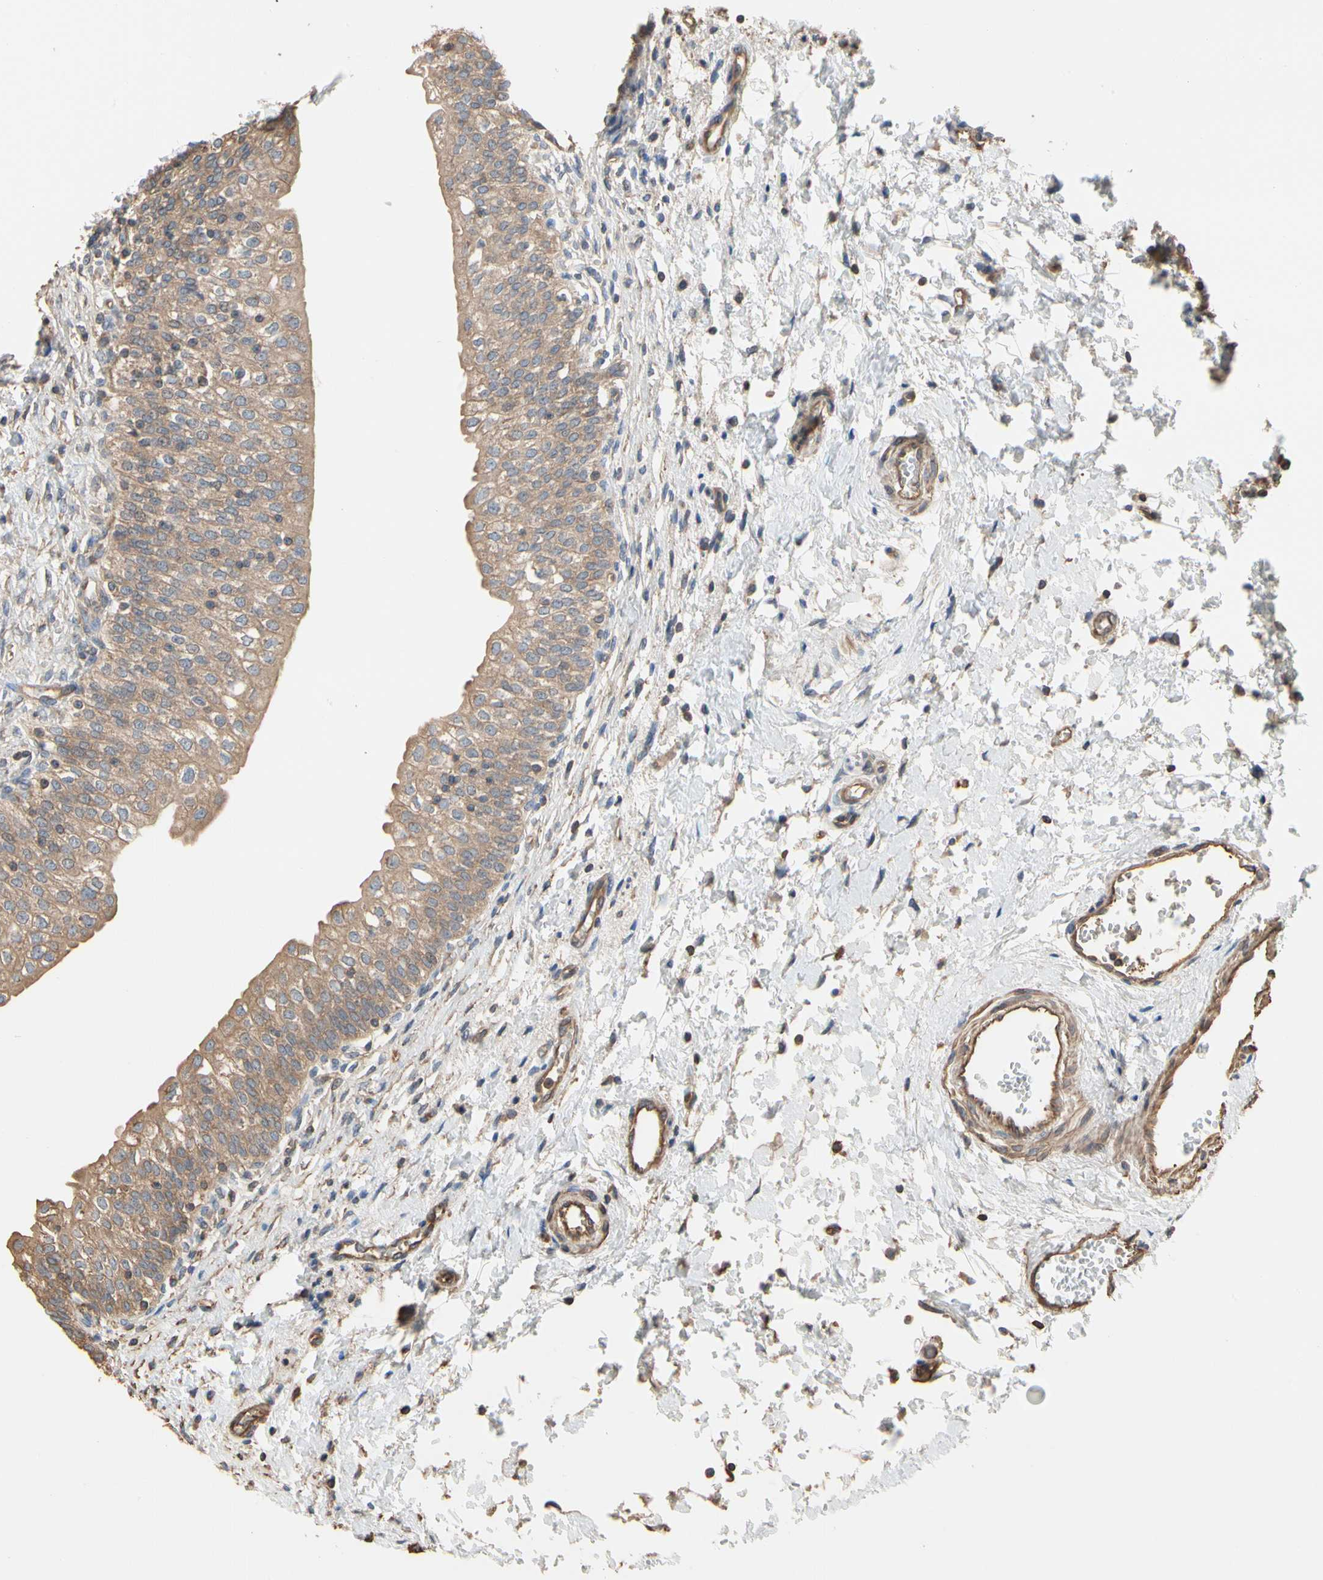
{"staining": {"intensity": "moderate", "quantity": ">75%", "location": "cytoplasmic/membranous"}, "tissue": "urinary bladder", "cell_type": "Urothelial cells", "image_type": "normal", "snomed": [{"axis": "morphology", "description": "Normal tissue, NOS"}, {"axis": "topography", "description": "Urinary bladder"}], "caption": "Immunohistochemical staining of normal human urinary bladder reveals >75% levels of moderate cytoplasmic/membranous protein staining in approximately >75% of urothelial cells.", "gene": "PDZK1", "patient": {"sex": "male", "age": 55}}